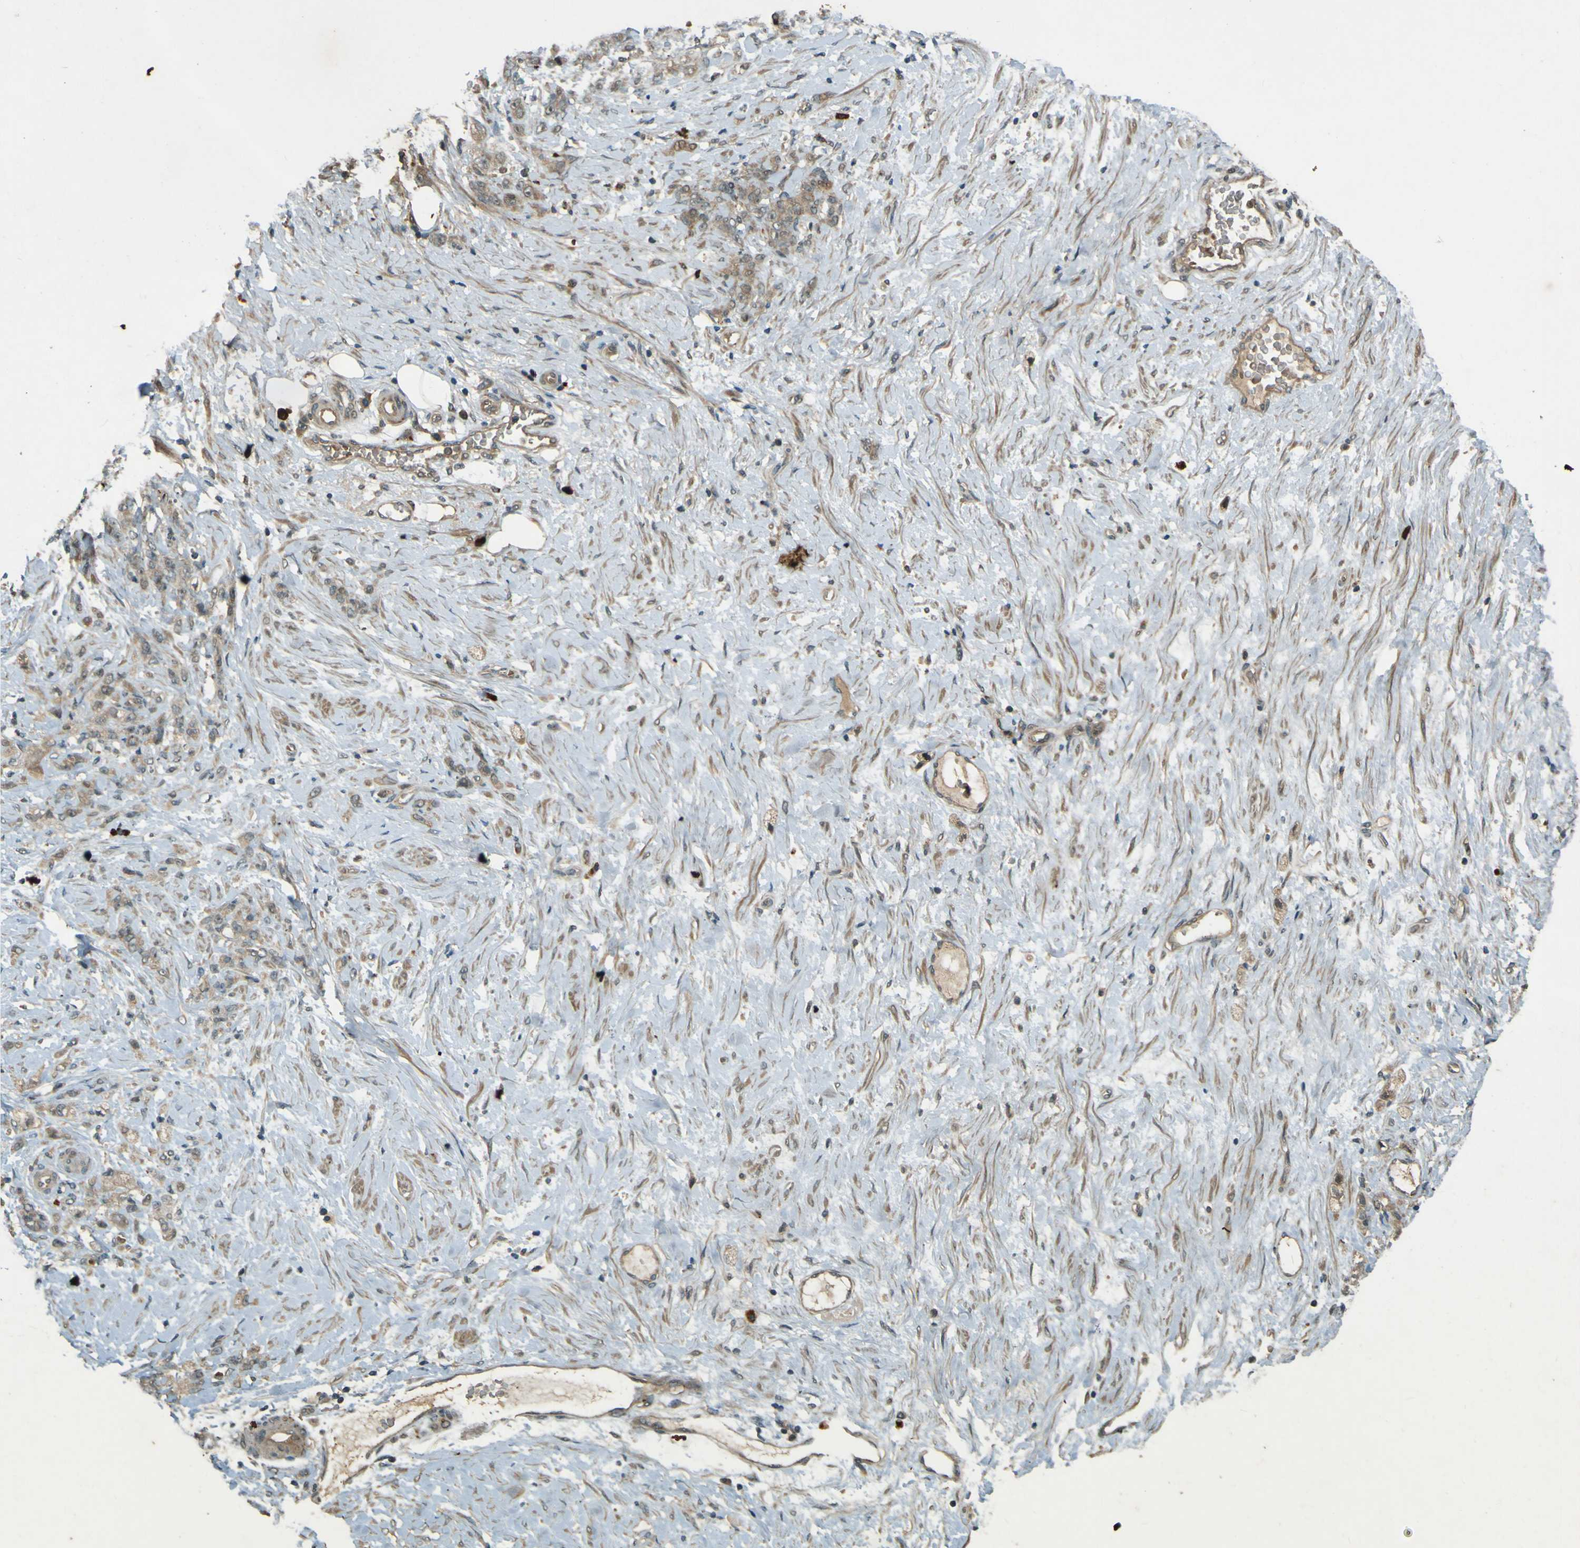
{"staining": {"intensity": "weak", "quantity": ">75%", "location": "cytoplasmic/membranous"}, "tissue": "stomach cancer", "cell_type": "Tumor cells", "image_type": "cancer", "snomed": [{"axis": "morphology", "description": "Adenocarcinoma, NOS"}, {"axis": "topography", "description": "Stomach"}], "caption": "Stomach cancer tissue shows weak cytoplasmic/membranous positivity in approximately >75% of tumor cells", "gene": "MPDZ", "patient": {"sex": "male", "age": 82}}